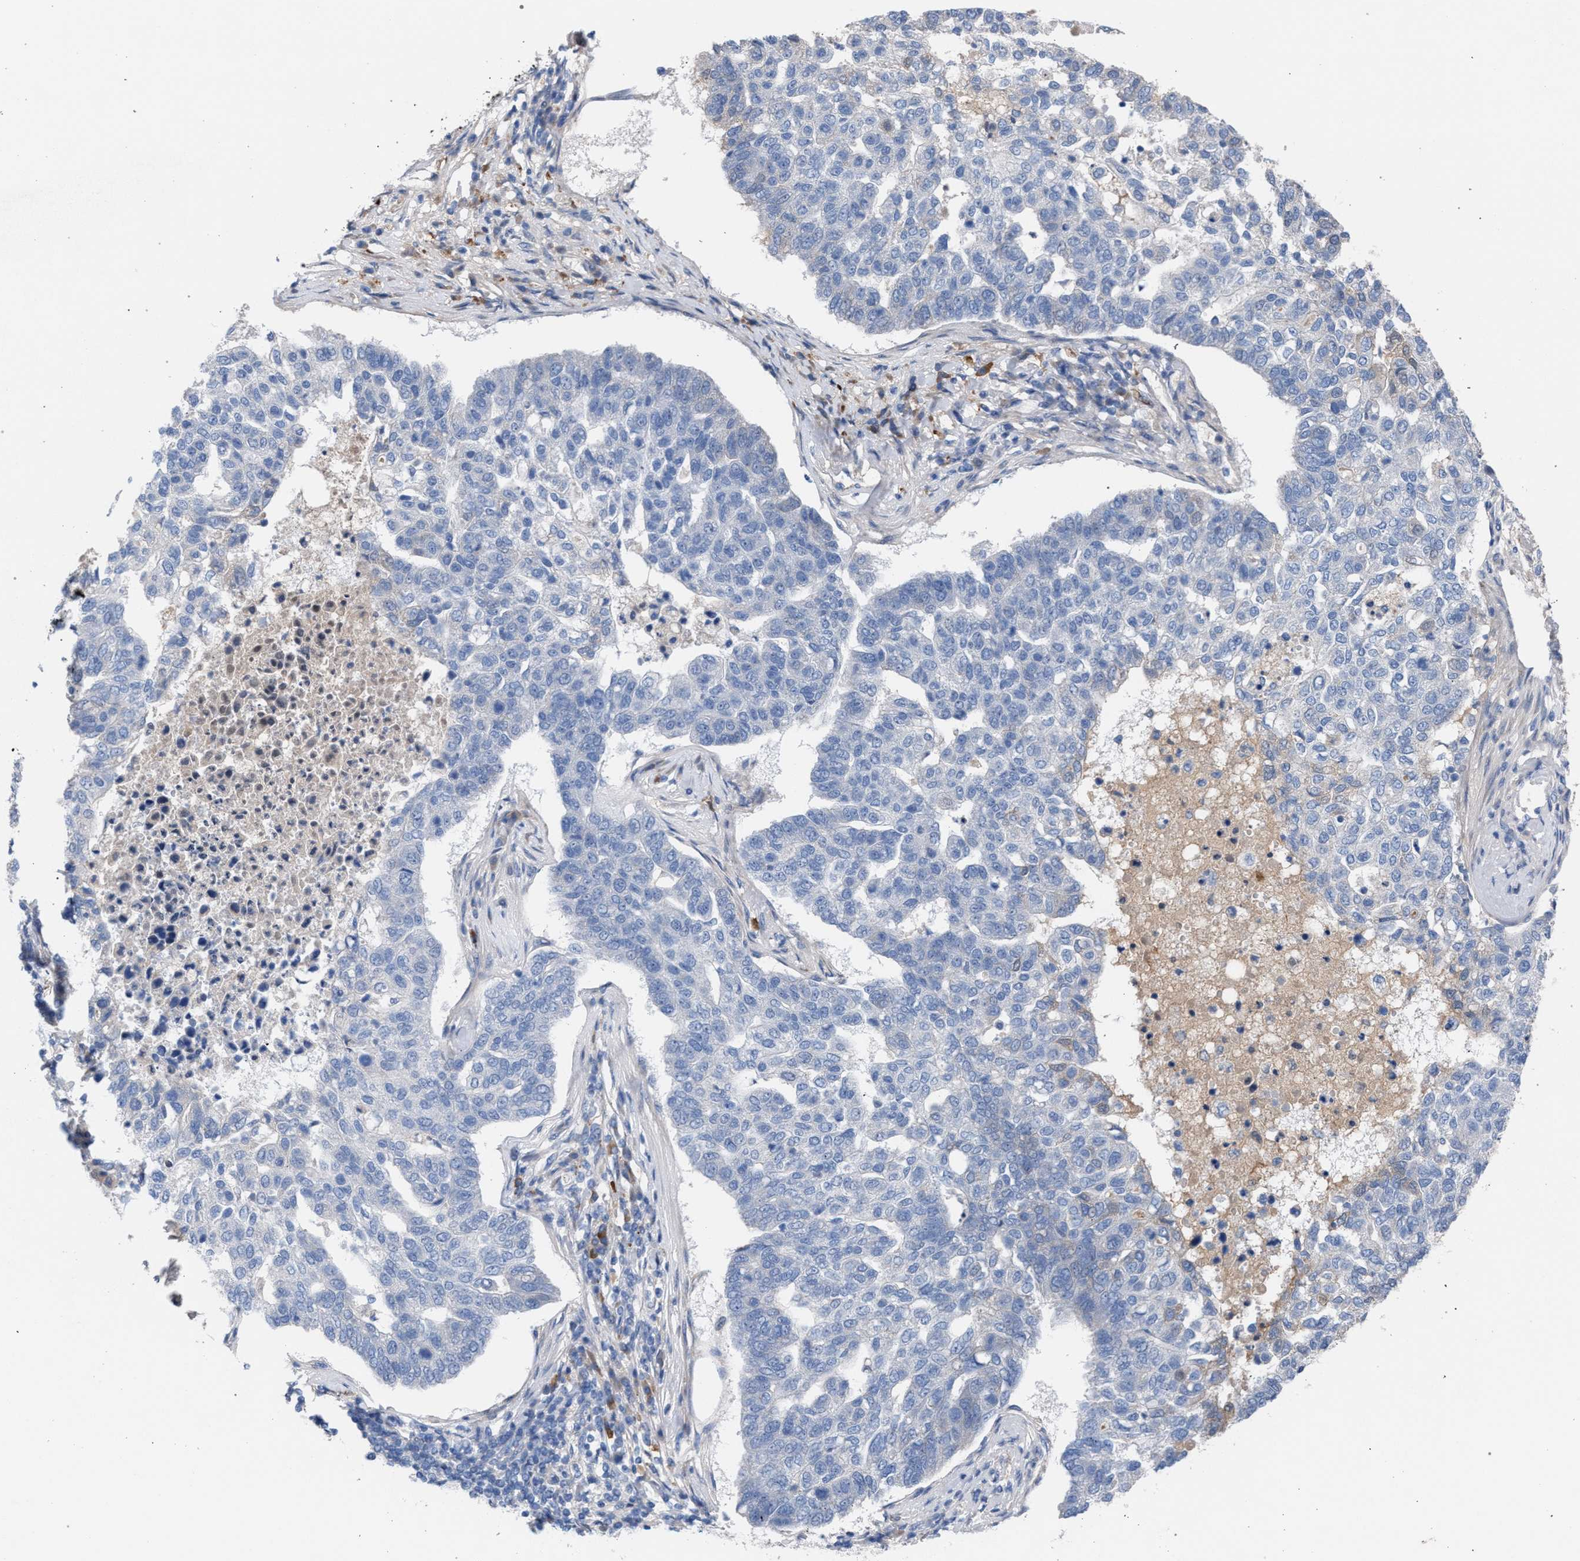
{"staining": {"intensity": "negative", "quantity": "none", "location": "none"}, "tissue": "pancreatic cancer", "cell_type": "Tumor cells", "image_type": "cancer", "snomed": [{"axis": "morphology", "description": "Adenocarcinoma, NOS"}, {"axis": "topography", "description": "Pancreas"}], "caption": "This is an immunohistochemistry (IHC) photomicrograph of adenocarcinoma (pancreatic). There is no staining in tumor cells.", "gene": "RNF135", "patient": {"sex": "female", "age": 61}}